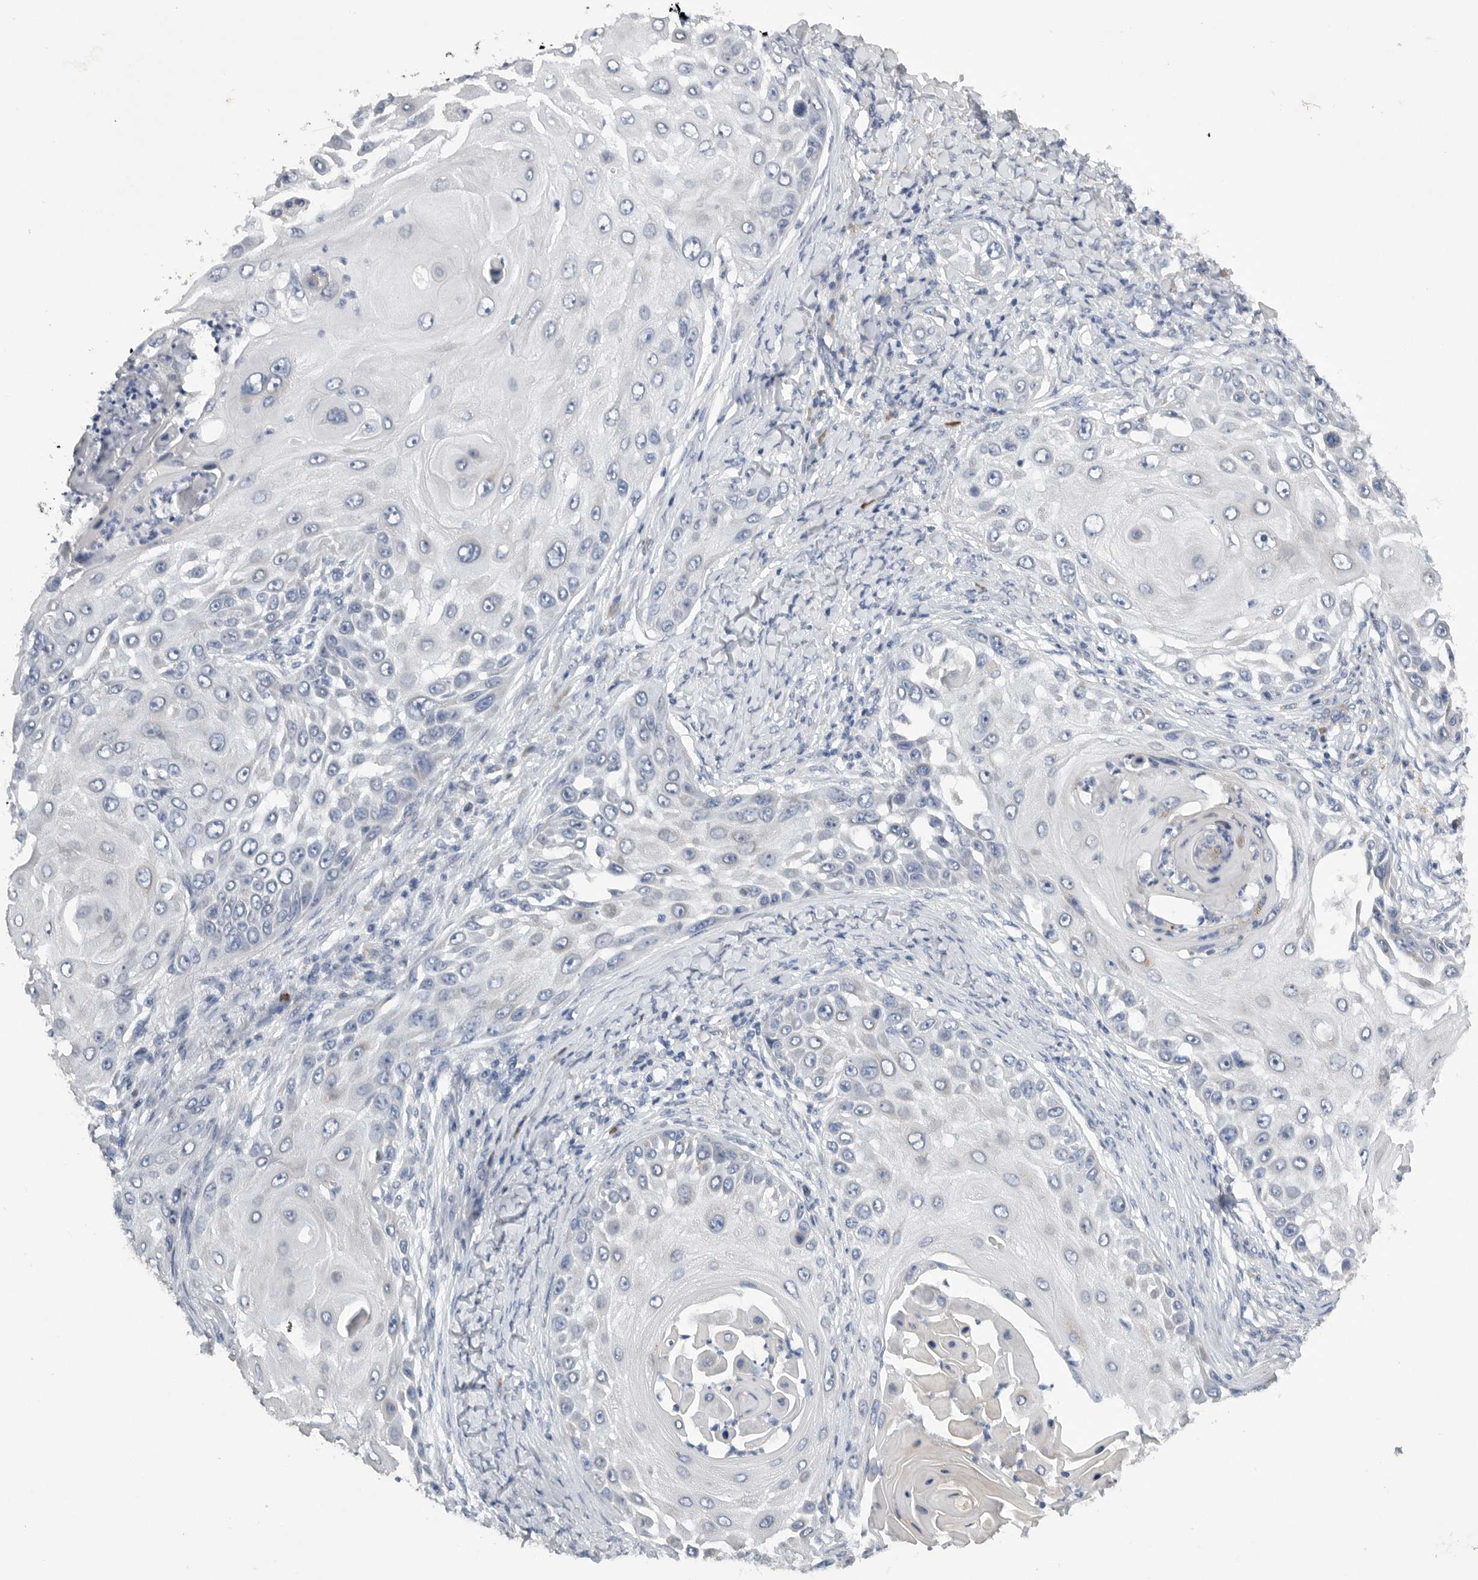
{"staining": {"intensity": "negative", "quantity": "none", "location": "none"}, "tissue": "skin cancer", "cell_type": "Tumor cells", "image_type": "cancer", "snomed": [{"axis": "morphology", "description": "Squamous cell carcinoma, NOS"}, {"axis": "topography", "description": "Skin"}], "caption": "This is an IHC image of squamous cell carcinoma (skin). There is no staining in tumor cells.", "gene": "EDEM3", "patient": {"sex": "female", "age": 44}}